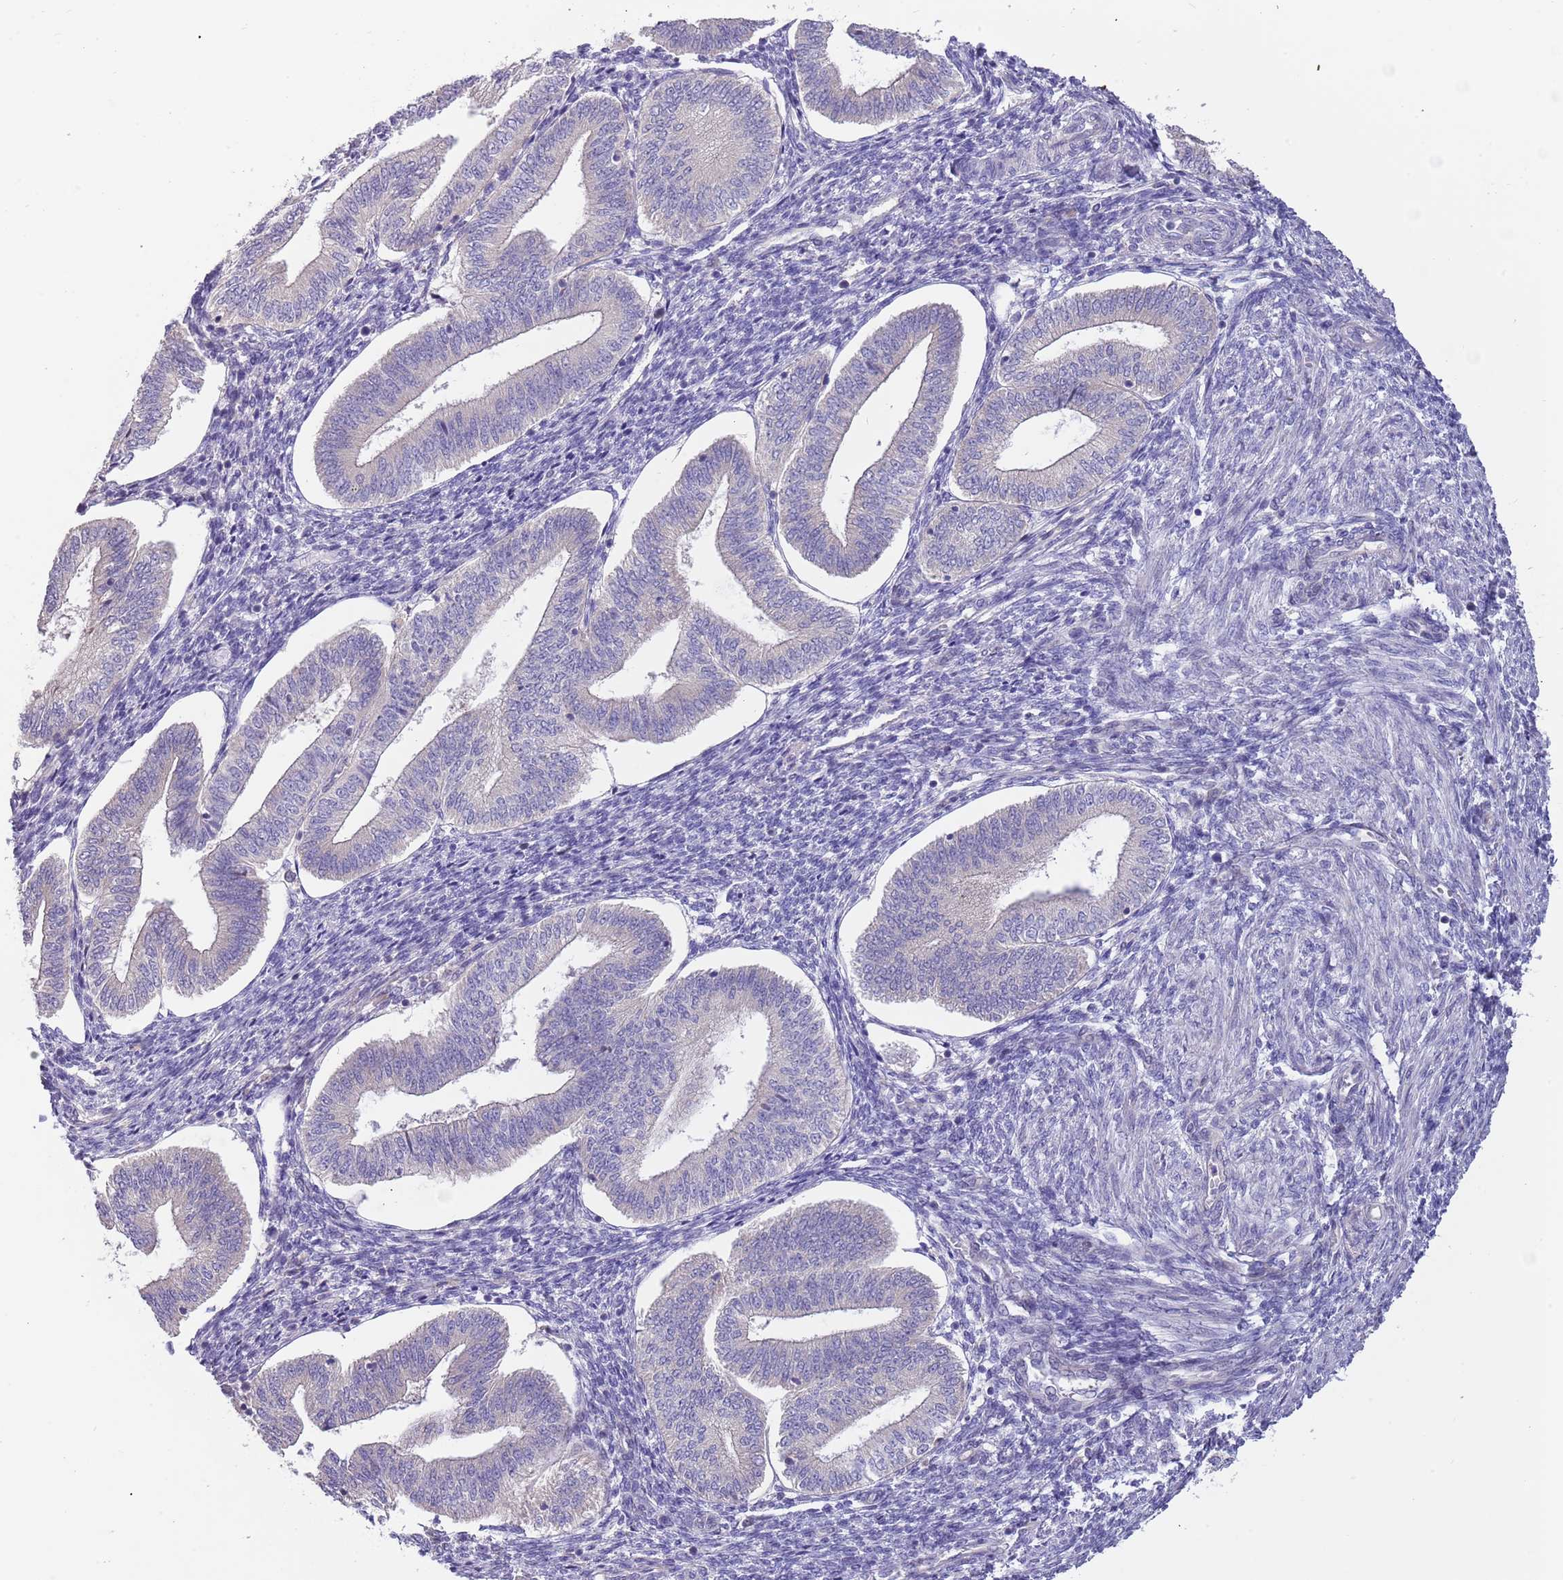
{"staining": {"intensity": "negative", "quantity": "none", "location": "none"}, "tissue": "endometrium", "cell_type": "Cells in endometrial stroma", "image_type": "normal", "snomed": [{"axis": "morphology", "description": "Normal tissue, NOS"}, {"axis": "topography", "description": "Endometrium"}], "caption": "The image displays no significant expression in cells in endometrial stroma of endometrium. (DAB (3,3'-diaminobenzidine) IHC visualized using brightfield microscopy, high magnification).", "gene": "CABYR", "patient": {"sex": "female", "age": 34}}